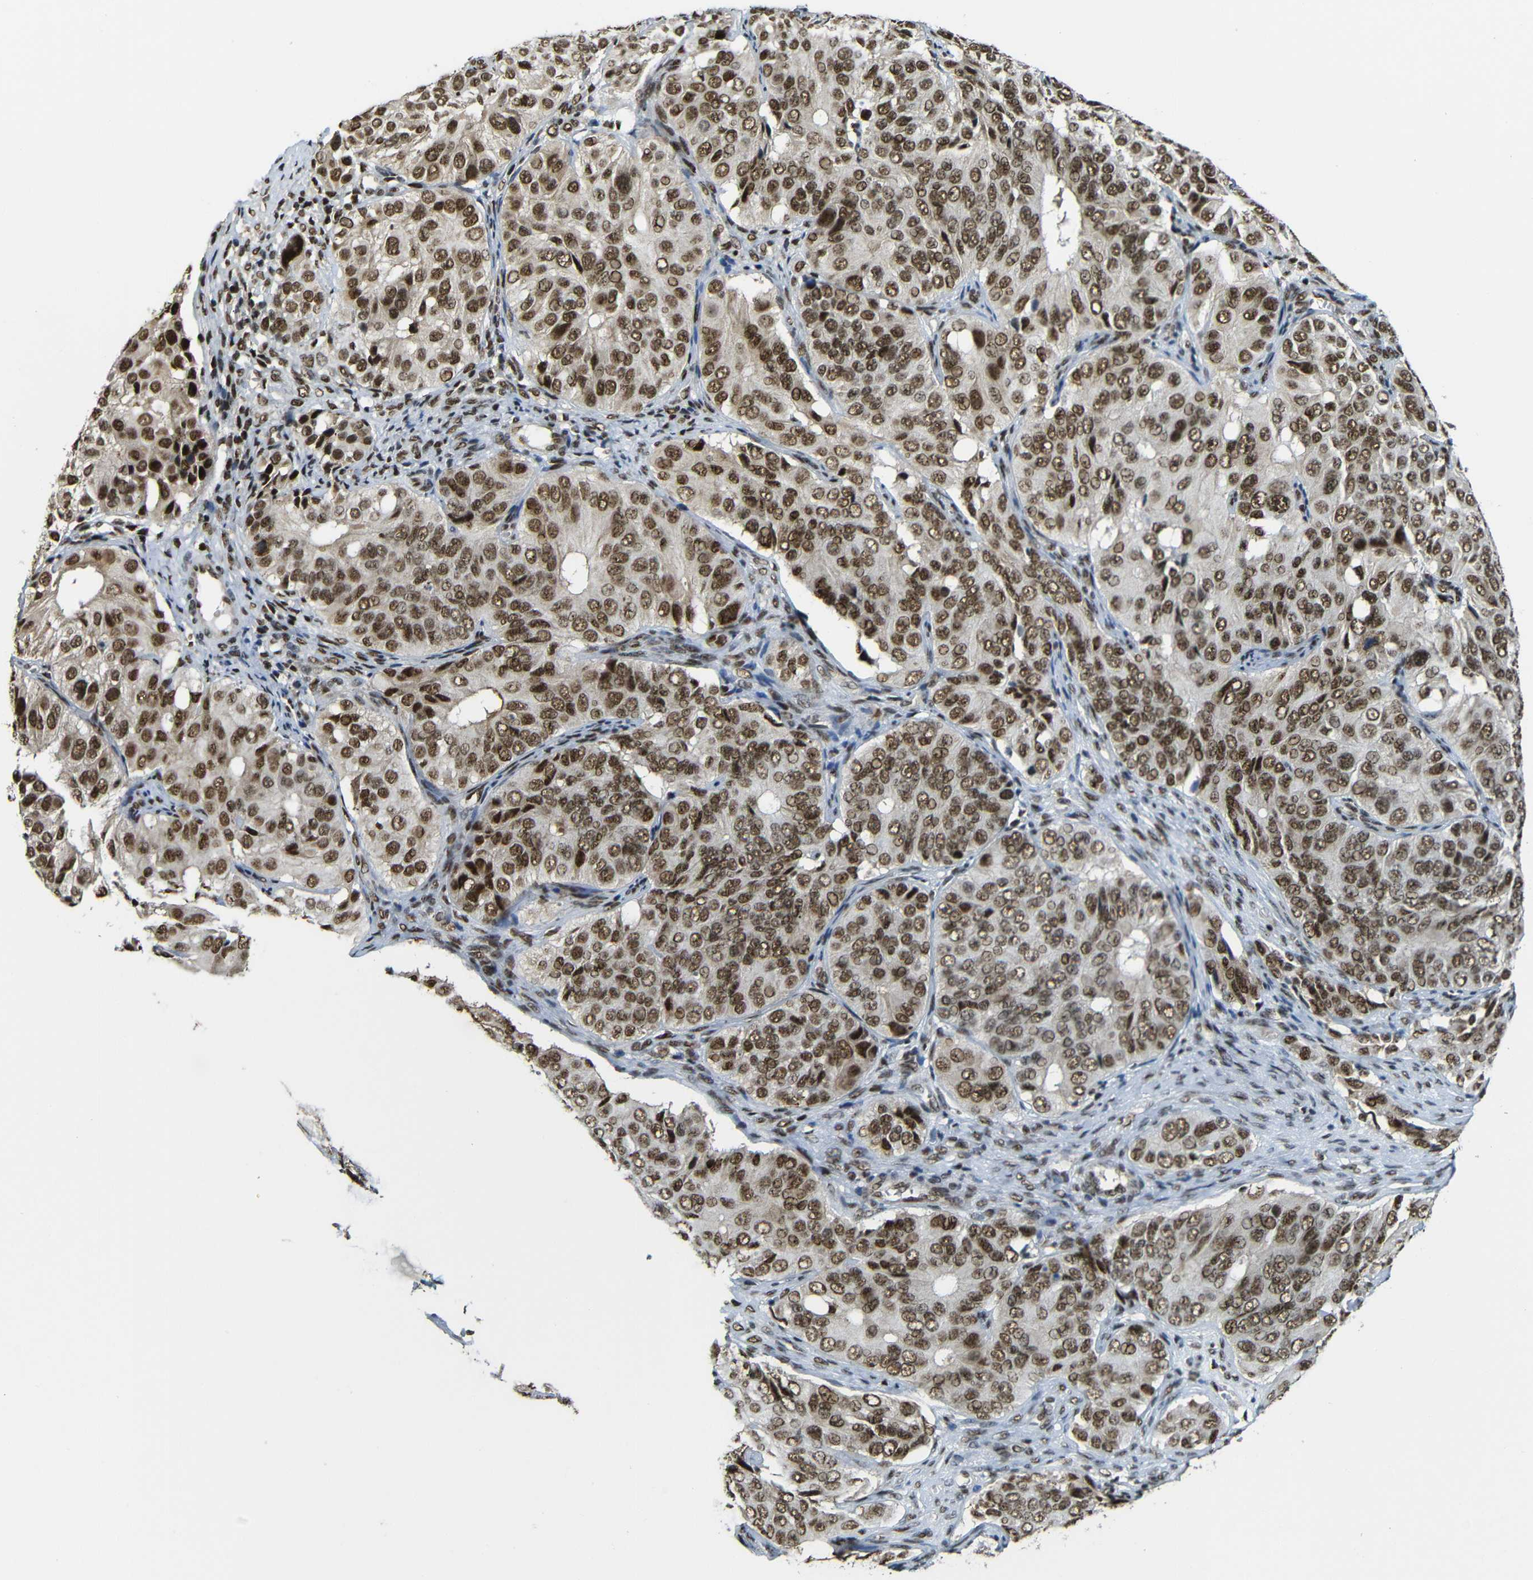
{"staining": {"intensity": "moderate", "quantity": ">75%", "location": "cytoplasmic/membranous,nuclear"}, "tissue": "ovarian cancer", "cell_type": "Tumor cells", "image_type": "cancer", "snomed": [{"axis": "morphology", "description": "Carcinoma, endometroid"}, {"axis": "topography", "description": "Ovary"}], "caption": "This image shows IHC staining of human ovarian endometroid carcinoma, with medium moderate cytoplasmic/membranous and nuclear staining in about >75% of tumor cells.", "gene": "TCF7L2", "patient": {"sex": "female", "age": 51}}